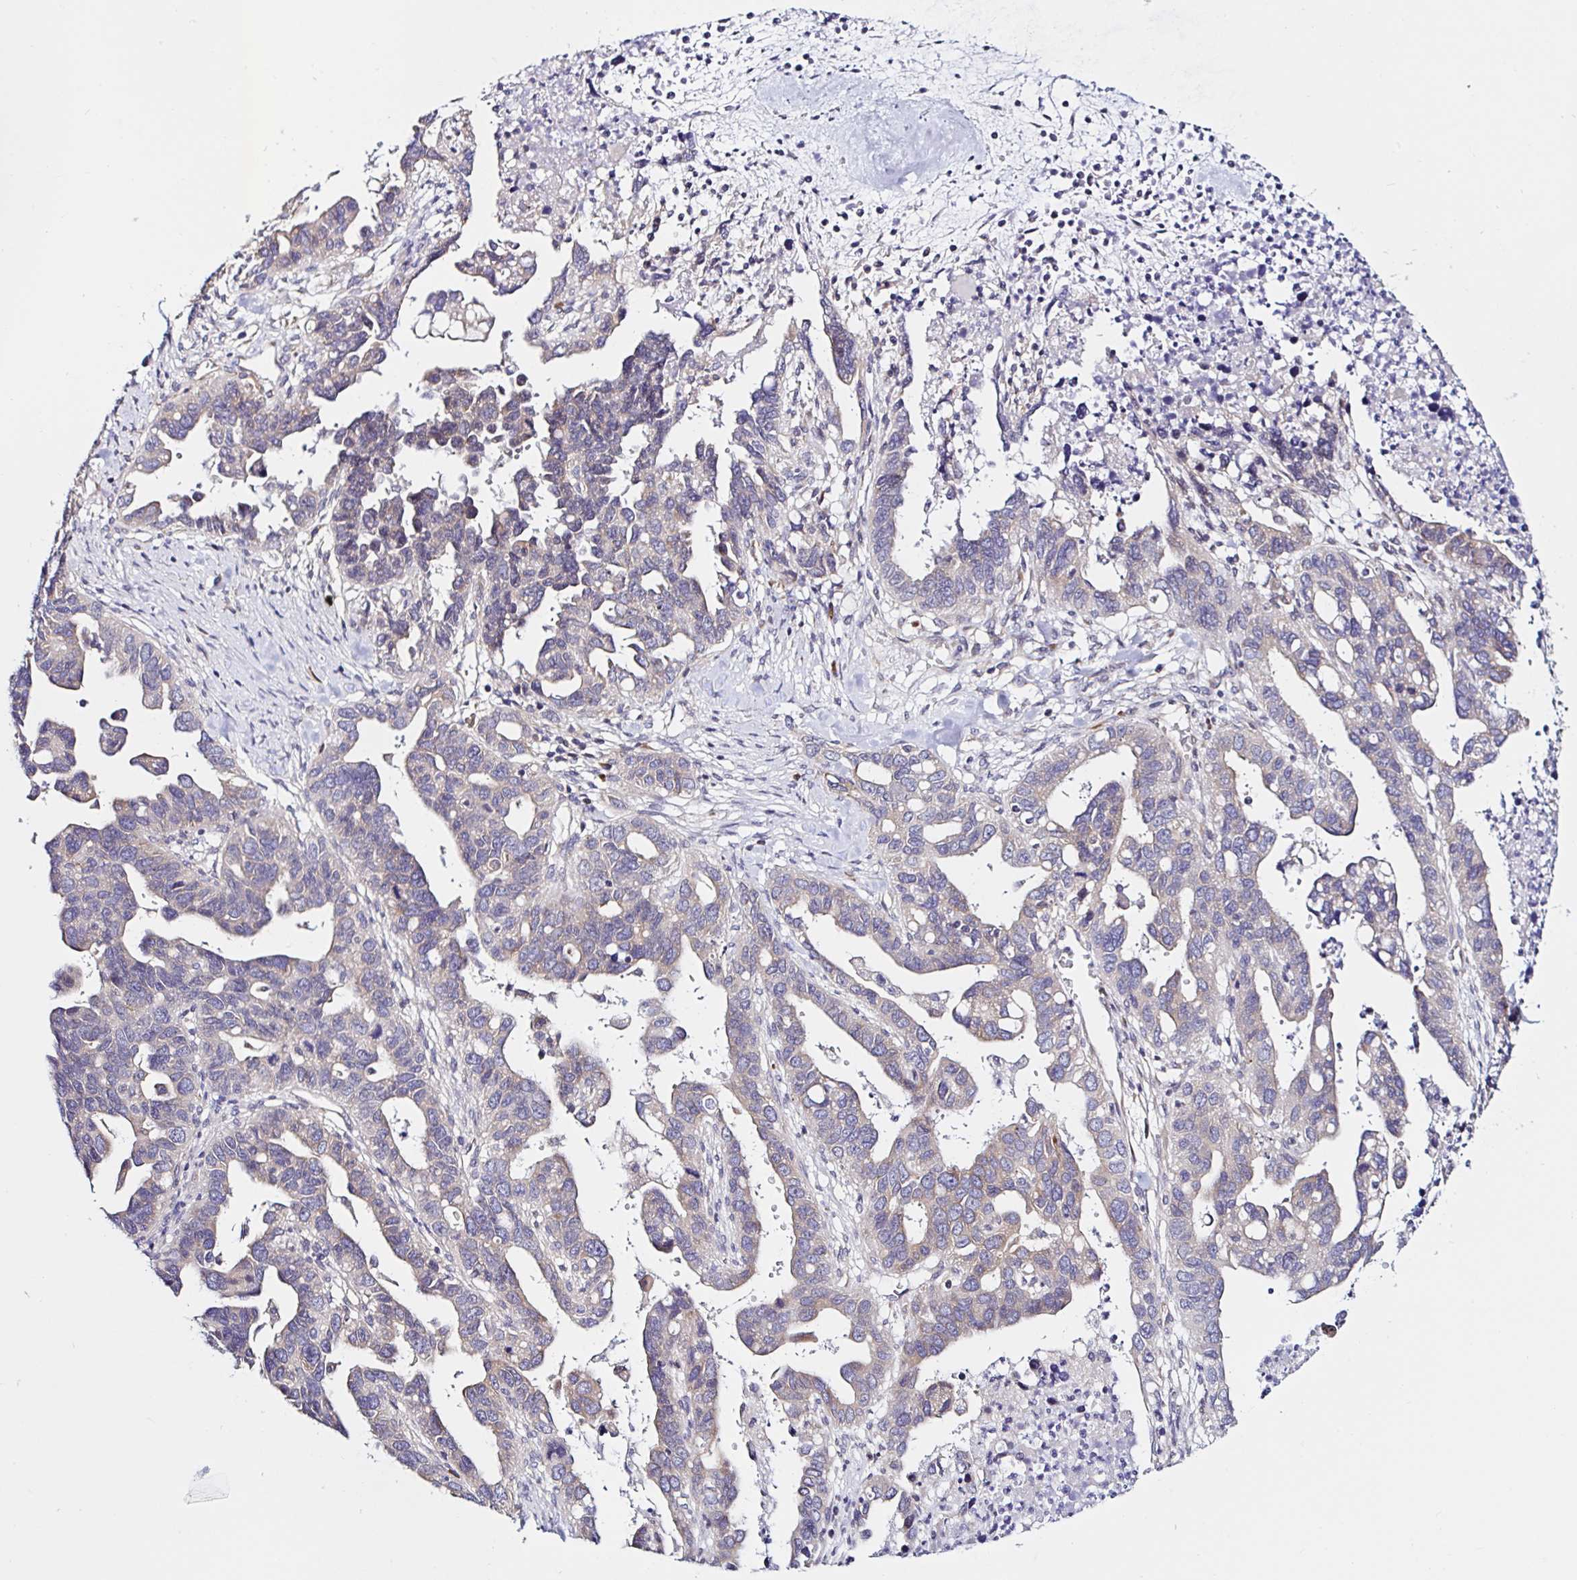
{"staining": {"intensity": "weak", "quantity": "25%-75%", "location": "cytoplasmic/membranous"}, "tissue": "ovarian cancer", "cell_type": "Tumor cells", "image_type": "cancer", "snomed": [{"axis": "morphology", "description": "Cystadenocarcinoma, serous, NOS"}, {"axis": "topography", "description": "Ovary"}], "caption": "Weak cytoplasmic/membranous protein staining is identified in about 25%-75% of tumor cells in ovarian cancer.", "gene": "VSIG2", "patient": {"sex": "female", "age": 69}}